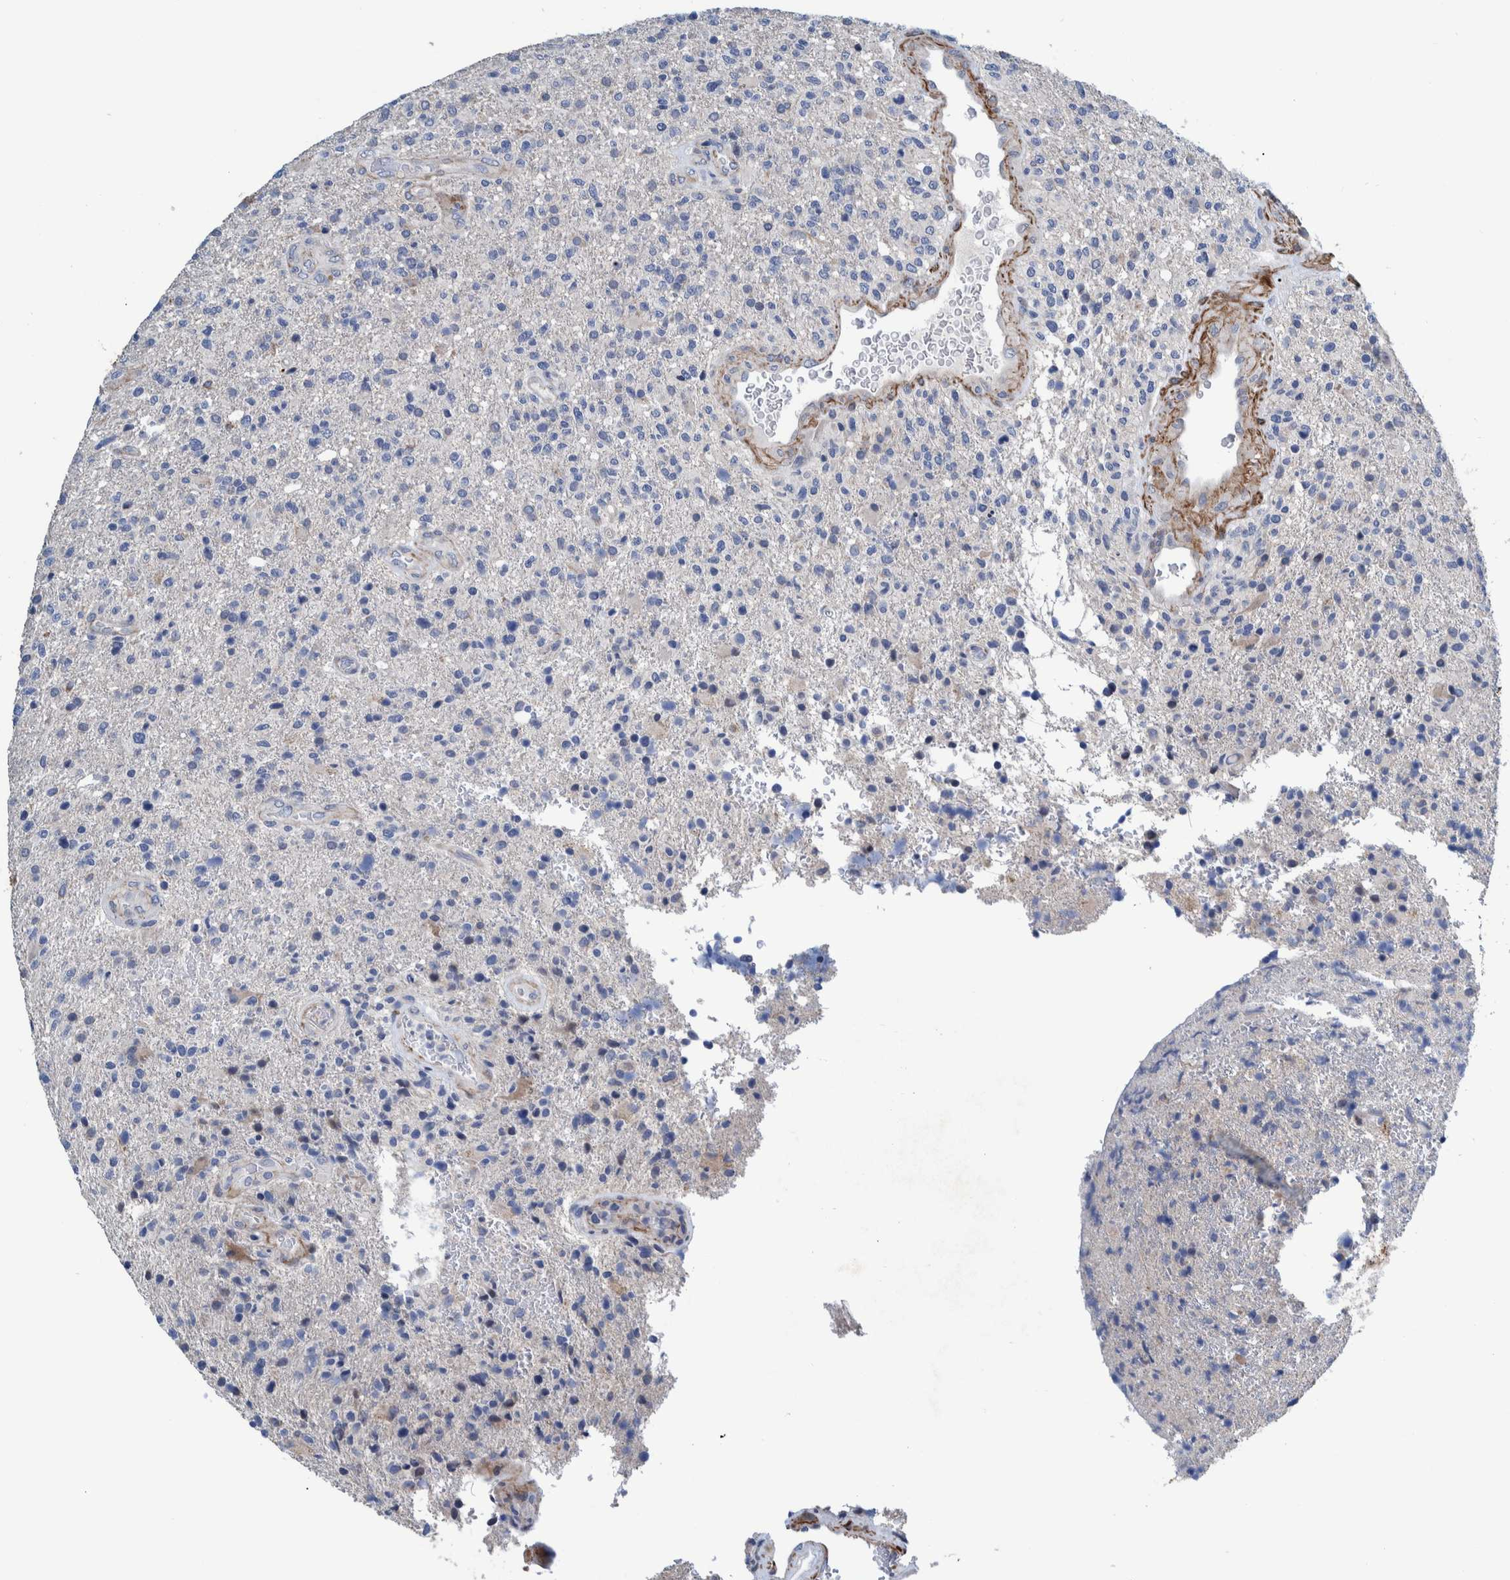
{"staining": {"intensity": "negative", "quantity": "none", "location": "none"}, "tissue": "glioma", "cell_type": "Tumor cells", "image_type": "cancer", "snomed": [{"axis": "morphology", "description": "Glioma, malignant, High grade"}, {"axis": "topography", "description": "Brain"}], "caption": "This is an IHC photomicrograph of malignant glioma (high-grade). There is no expression in tumor cells.", "gene": "MKS1", "patient": {"sex": "male", "age": 72}}